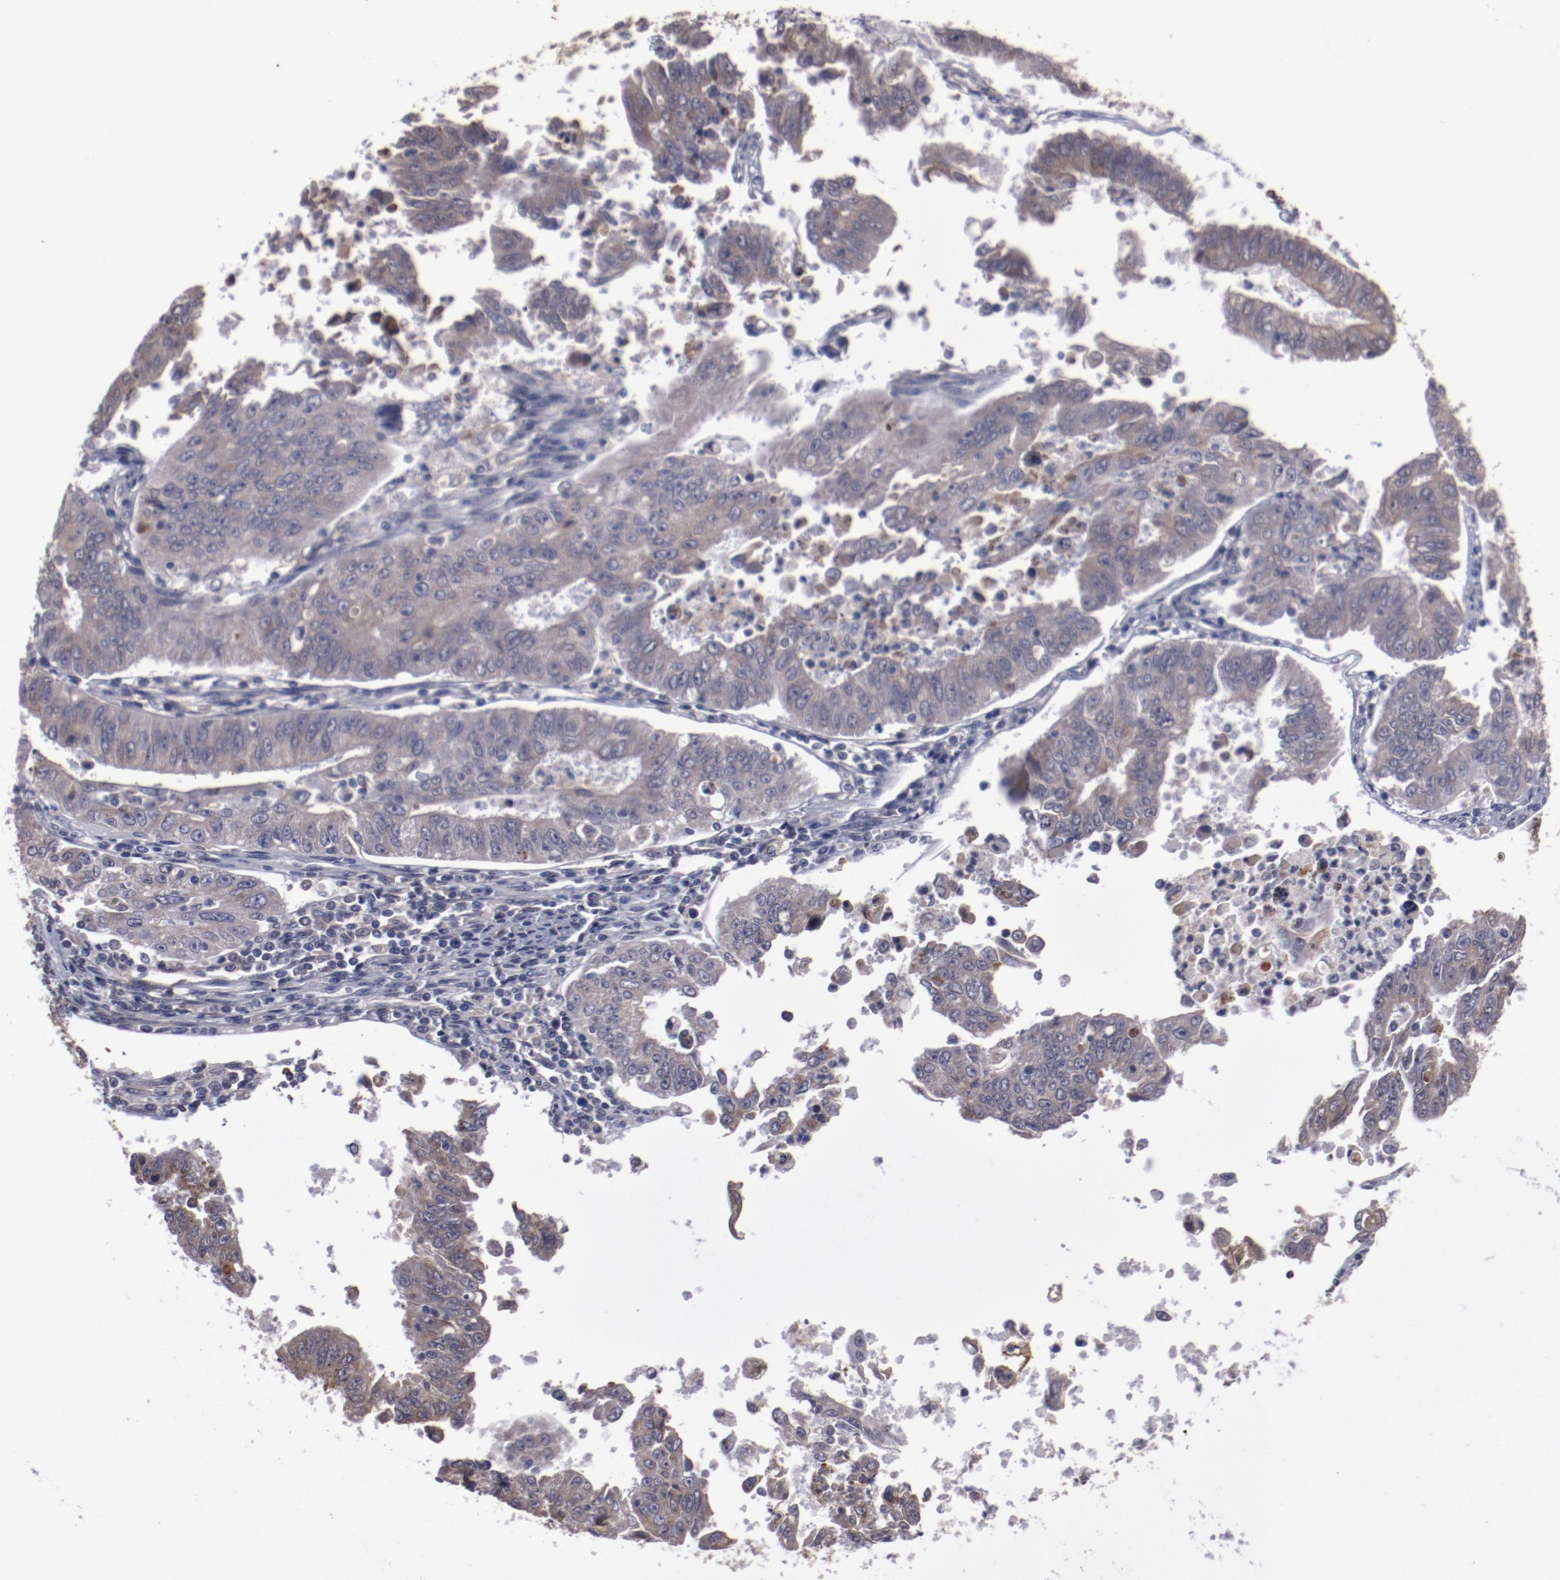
{"staining": {"intensity": "weak", "quantity": ">75%", "location": "cytoplasmic/membranous"}, "tissue": "endometrial cancer", "cell_type": "Tumor cells", "image_type": "cancer", "snomed": [{"axis": "morphology", "description": "Adenocarcinoma, NOS"}, {"axis": "topography", "description": "Endometrium"}], "caption": "Endometrial adenocarcinoma was stained to show a protein in brown. There is low levels of weak cytoplasmic/membranous positivity in about >75% of tumor cells.", "gene": "IL12A", "patient": {"sex": "female", "age": 42}}